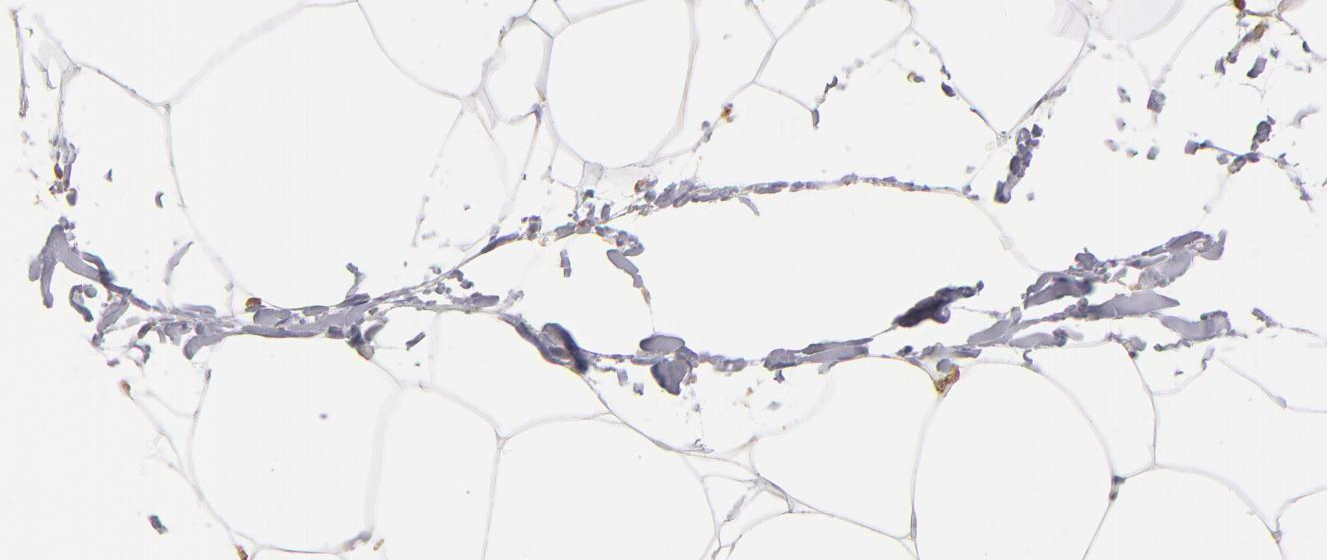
{"staining": {"intensity": "negative", "quantity": "none", "location": "none"}, "tissue": "adipose tissue", "cell_type": "Adipocytes", "image_type": "normal", "snomed": [{"axis": "morphology", "description": "Normal tissue, NOS"}, {"axis": "morphology", "description": "Duct carcinoma"}, {"axis": "topography", "description": "Breast"}, {"axis": "topography", "description": "Adipose tissue"}], "caption": "An image of human adipose tissue is negative for staining in adipocytes. (Stains: DAB immunohistochemistry with hematoxylin counter stain, Microscopy: brightfield microscopy at high magnification).", "gene": "CALR", "patient": {"sex": "female", "age": 37}}